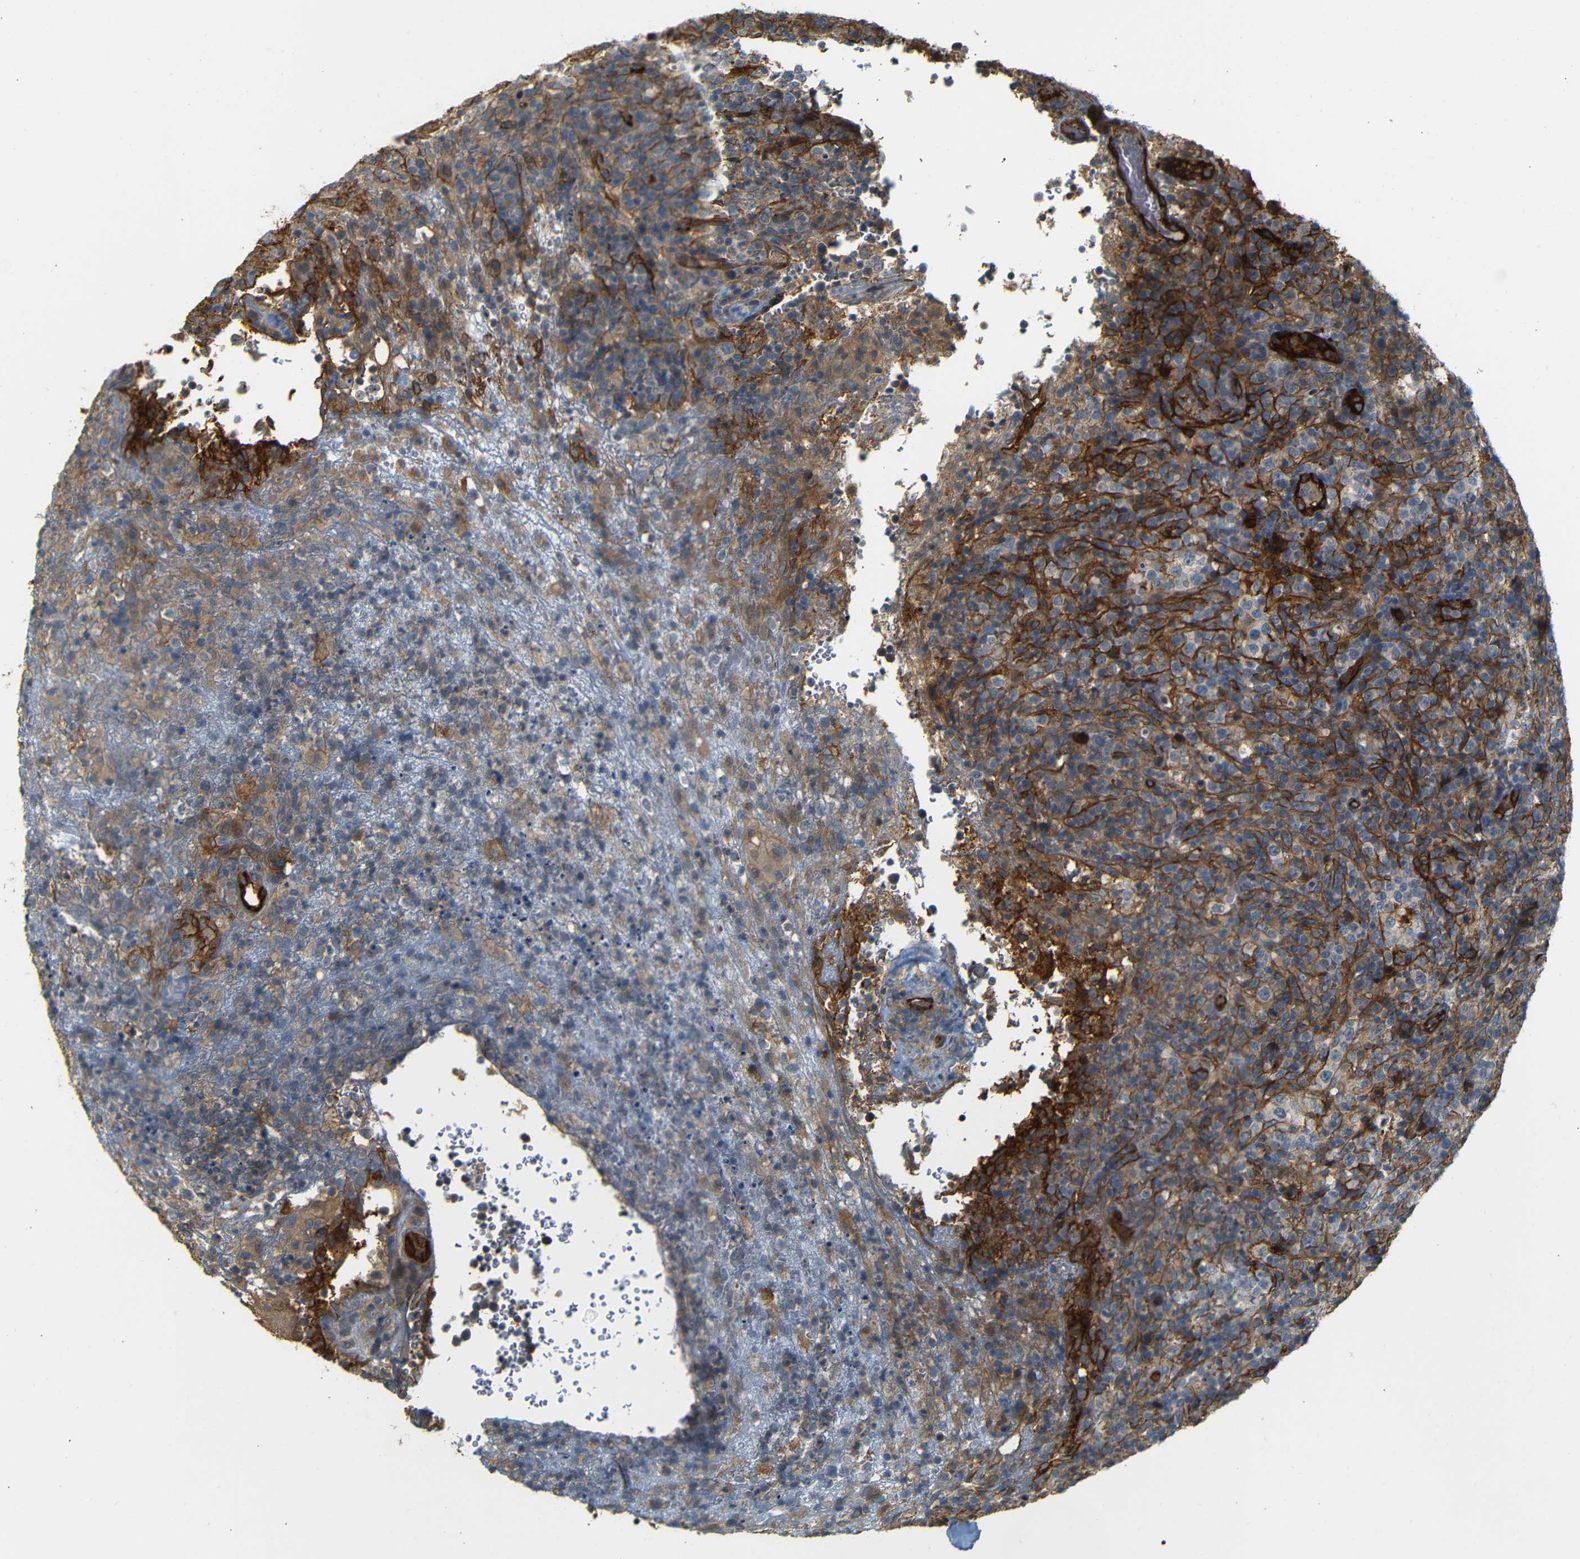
{"staining": {"intensity": "strong", "quantity": "<25%", "location": "cytoplasmic/membranous"}, "tissue": "lymphoma", "cell_type": "Tumor cells", "image_type": "cancer", "snomed": [{"axis": "morphology", "description": "Malignant lymphoma, non-Hodgkin's type, High grade"}, {"axis": "topography", "description": "Lymph node"}], "caption": "High-magnification brightfield microscopy of malignant lymphoma, non-Hodgkin's type (high-grade) stained with DAB (brown) and counterstained with hematoxylin (blue). tumor cells exhibit strong cytoplasmic/membranous positivity is seen in about<25% of cells.", "gene": "RELL1", "patient": {"sex": "female", "age": 76}}